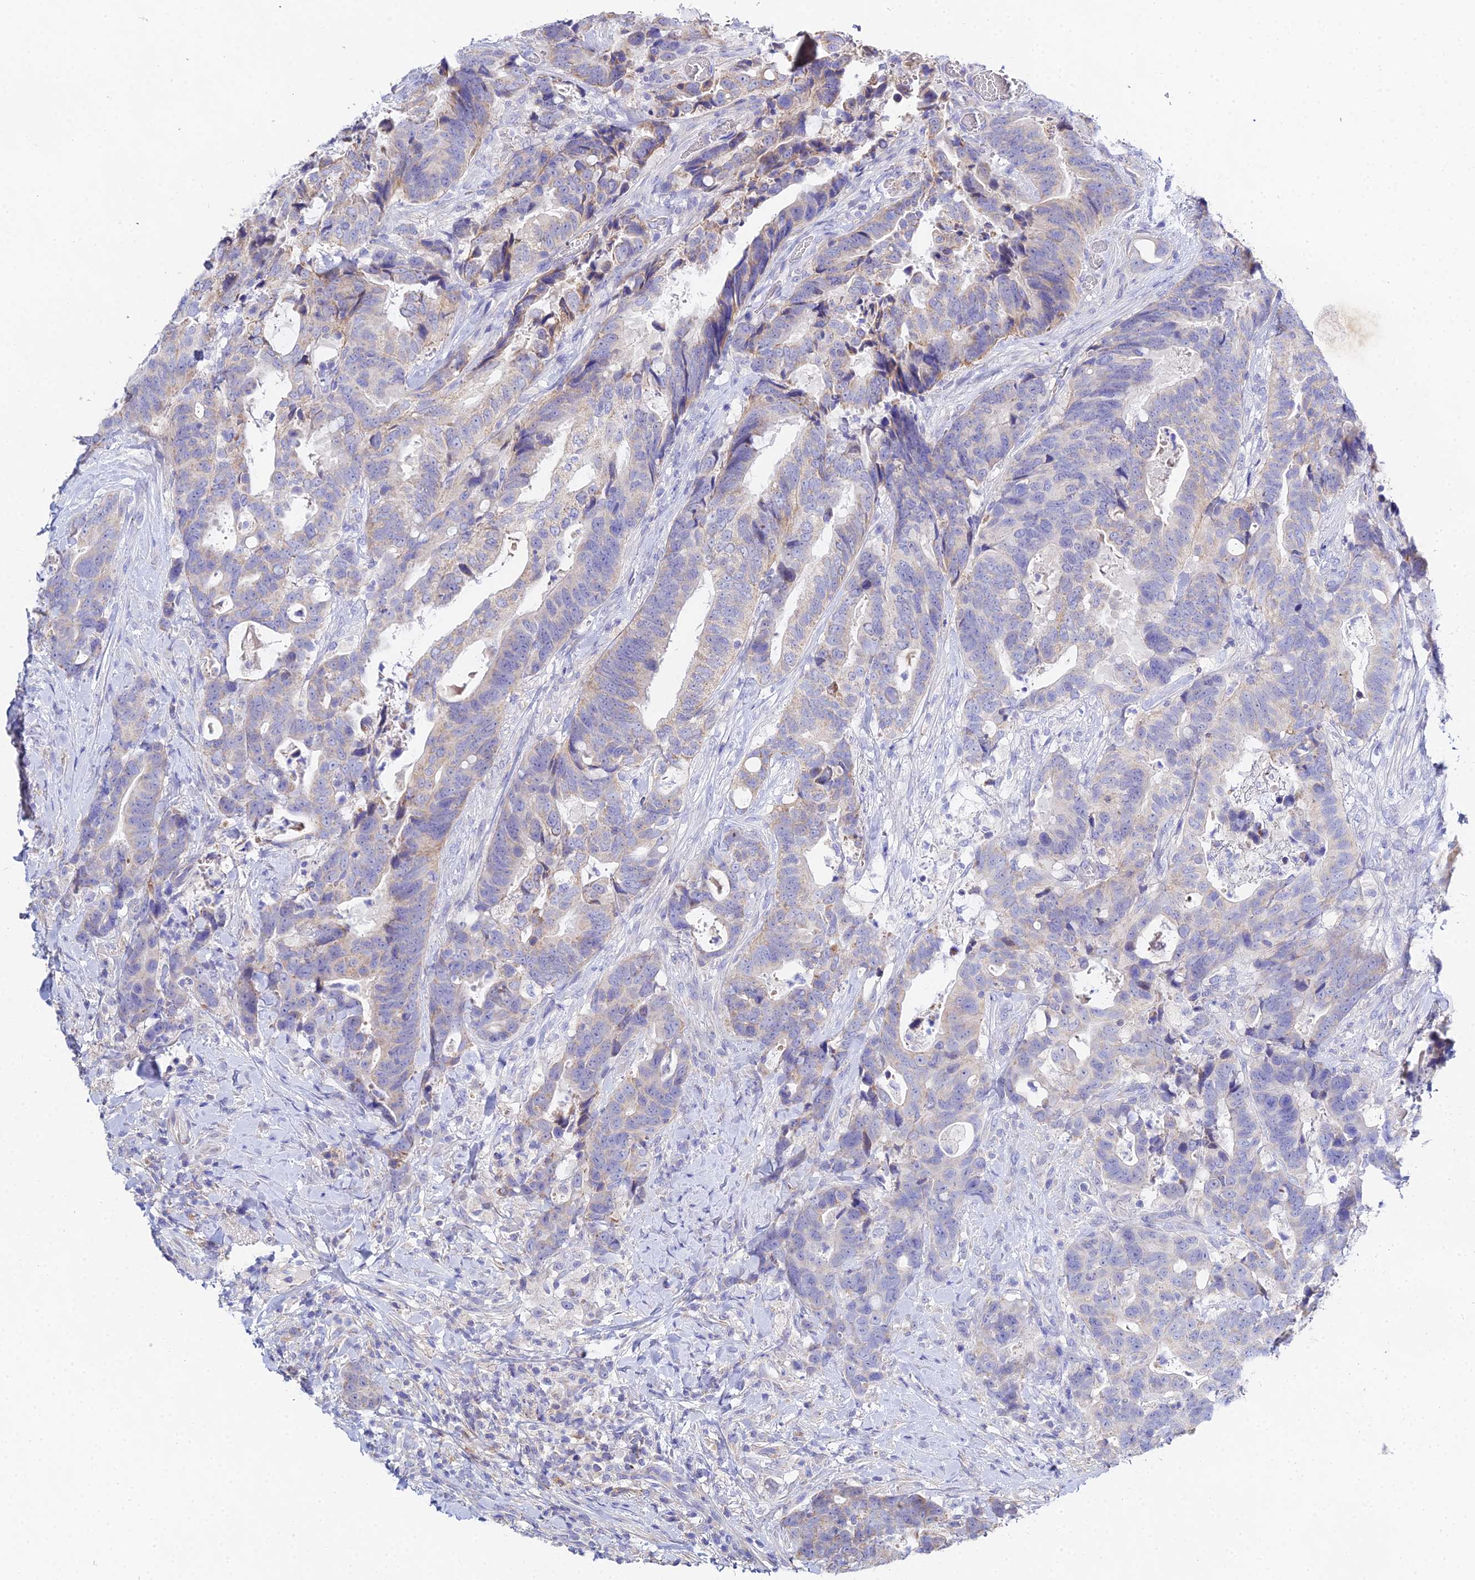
{"staining": {"intensity": "weak", "quantity": "<25%", "location": "cytoplasmic/membranous"}, "tissue": "colorectal cancer", "cell_type": "Tumor cells", "image_type": "cancer", "snomed": [{"axis": "morphology", "description": "Adenocarcinoma, NOS"}, {"axis": "topography", "description": "Colon"}], "caption": "Tumor cells are negative for brown protein staining in colorectal cancer. (Stains: DAB immunohistochemistry with hematoxylin counter stain, Microscopy: brightfield microscopy at high magnification).", "gene": "PPP2R2C", "patient": {"sex": "female", "age": 82}}